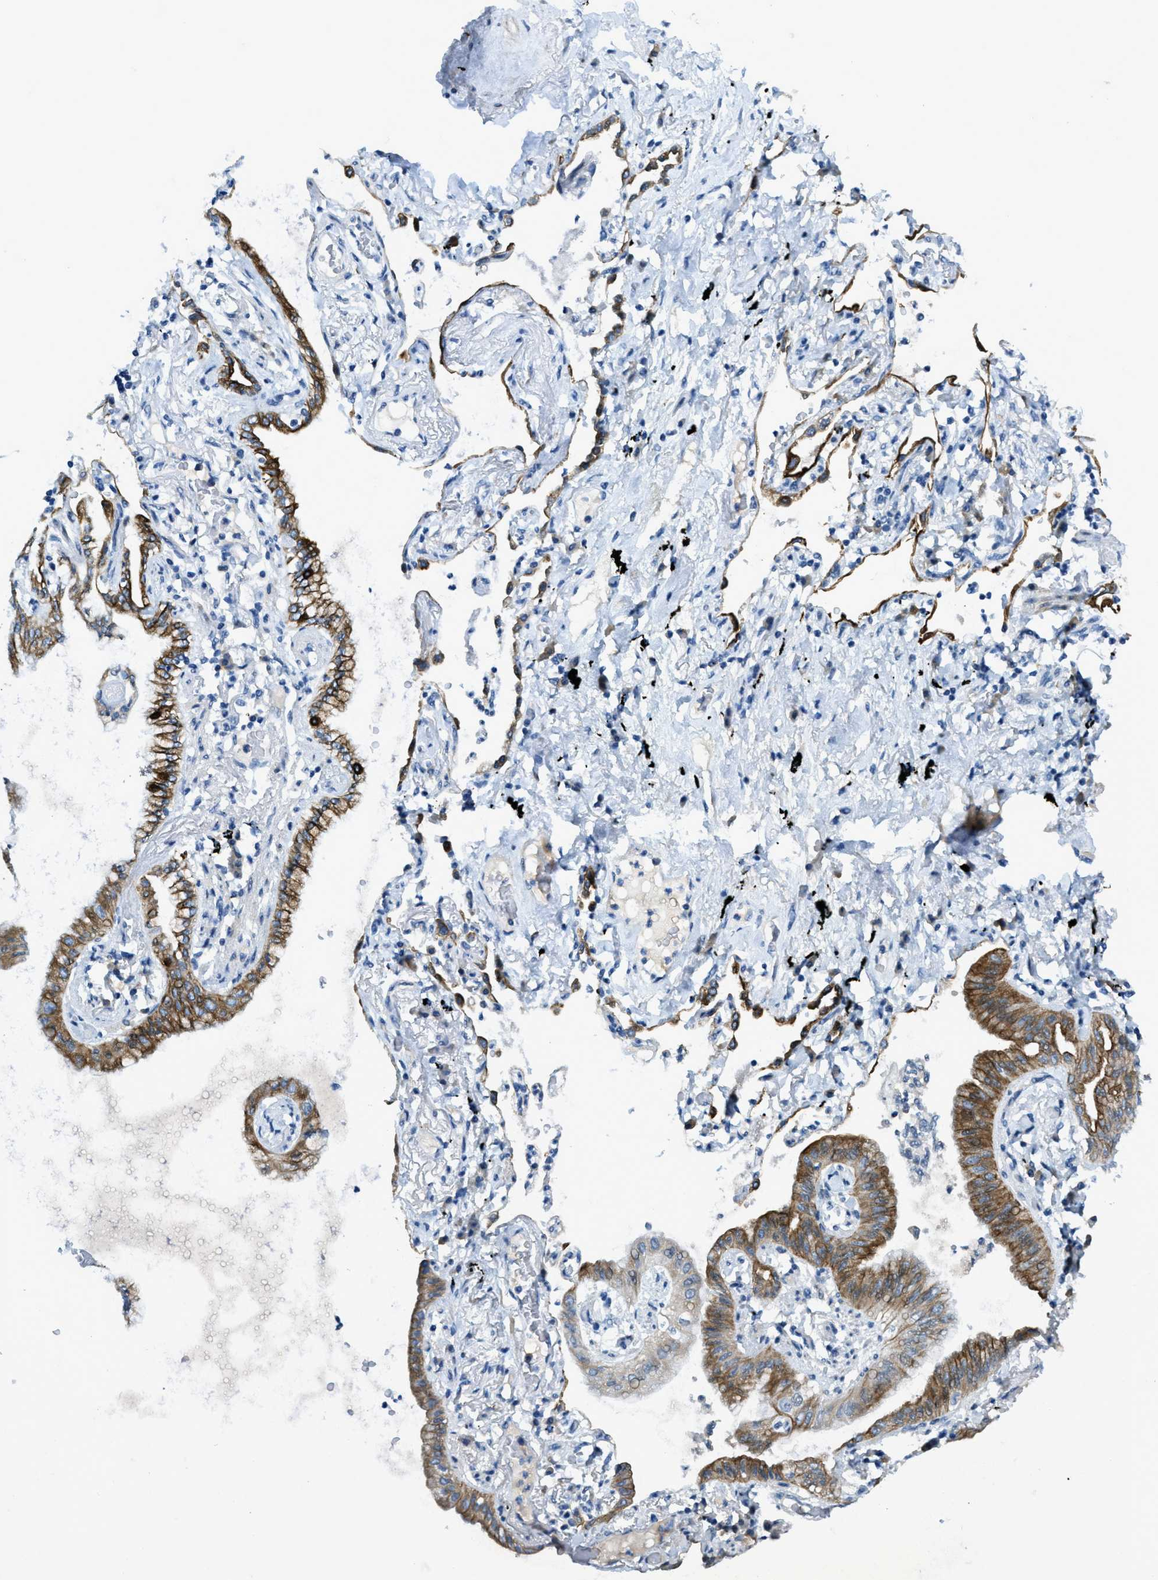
{"staining": {"intensity": "strong", "quantity": ">75%", "location": "cytoplasmic/membranous"}, "tissue": "lung cancer", "cell_type": "Tumor cells", "image_type": "cancer", "snomed": [{"axis": "morphology", "description": "Normal tissue, NOS"}, {"axis": "morphology", "description": "Adenocarcinoma, NOS"}, {"axis": "topography", "description": "Bronchus"}, {"axis": "topography", "description": "Lung"}], "caption": "Immunohistochemistry (IHC) (DAB (3,3'-diaminobenzidine)) staining of lung adenocarcinoma reveals strong cytoplasmic/membranous protein staining in about >75% of tumor cells.", "gene": "KLHL8", "patient": {"sex": "female", "age": 70}}